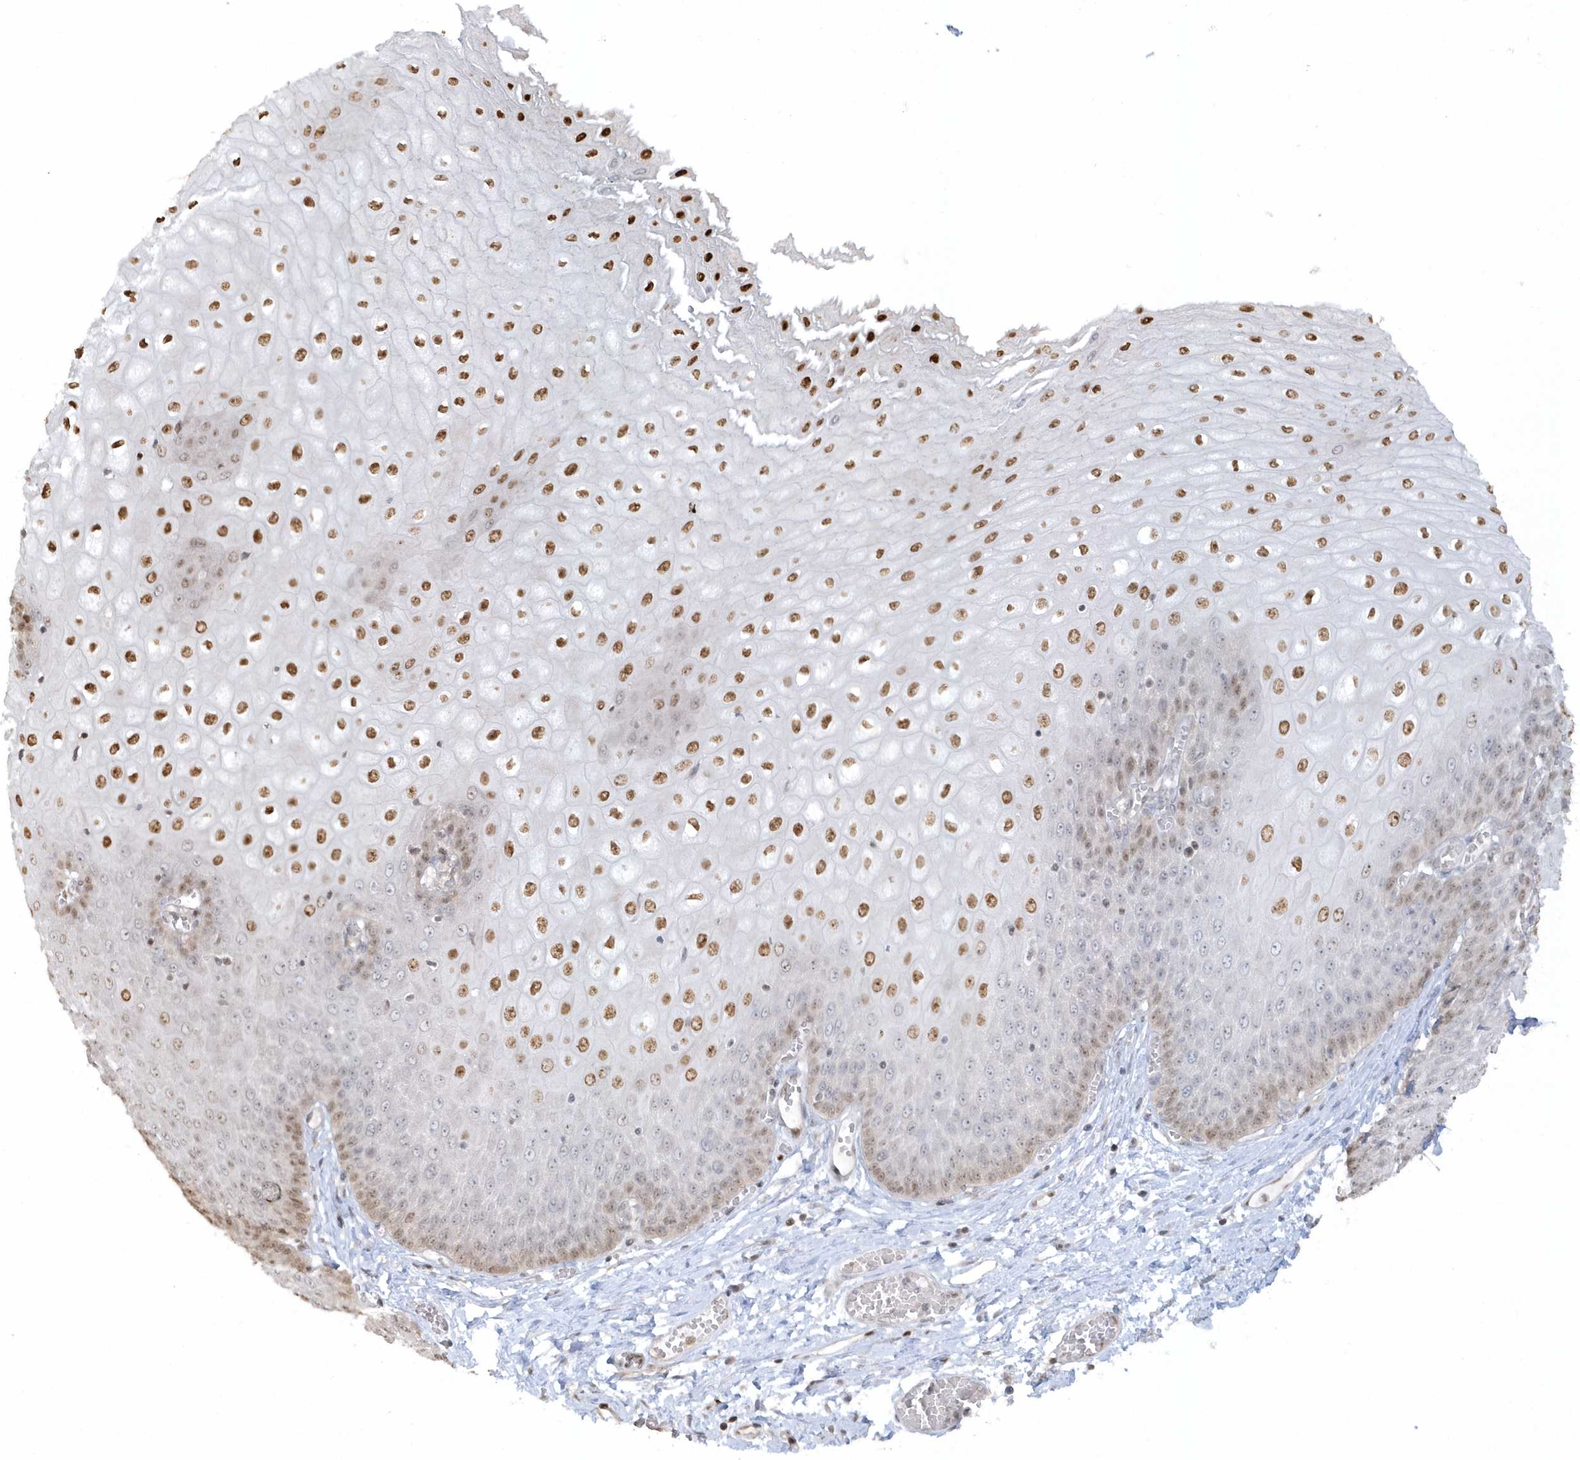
{"staining": {"intensity": "strong", "quantity": ">75%", "location": "nuclear"}, "tissue": "esophagus", "cell_type": "Squamous epithelial cells", "image_type": "normal", "snomed": [{"axis": "morphology", "description": "Normal tissue, NOS"}, {"axis": "topography", "description": "Esophagus"}], "caption": "Strong nuclear protein positivity is present in about >75% of squamous epithelial cells in esophagus. (IHC, brightfield microscopy, high magnification).", "gene": "SUMO2", "patient": {"sex": "male", "age": 60}}